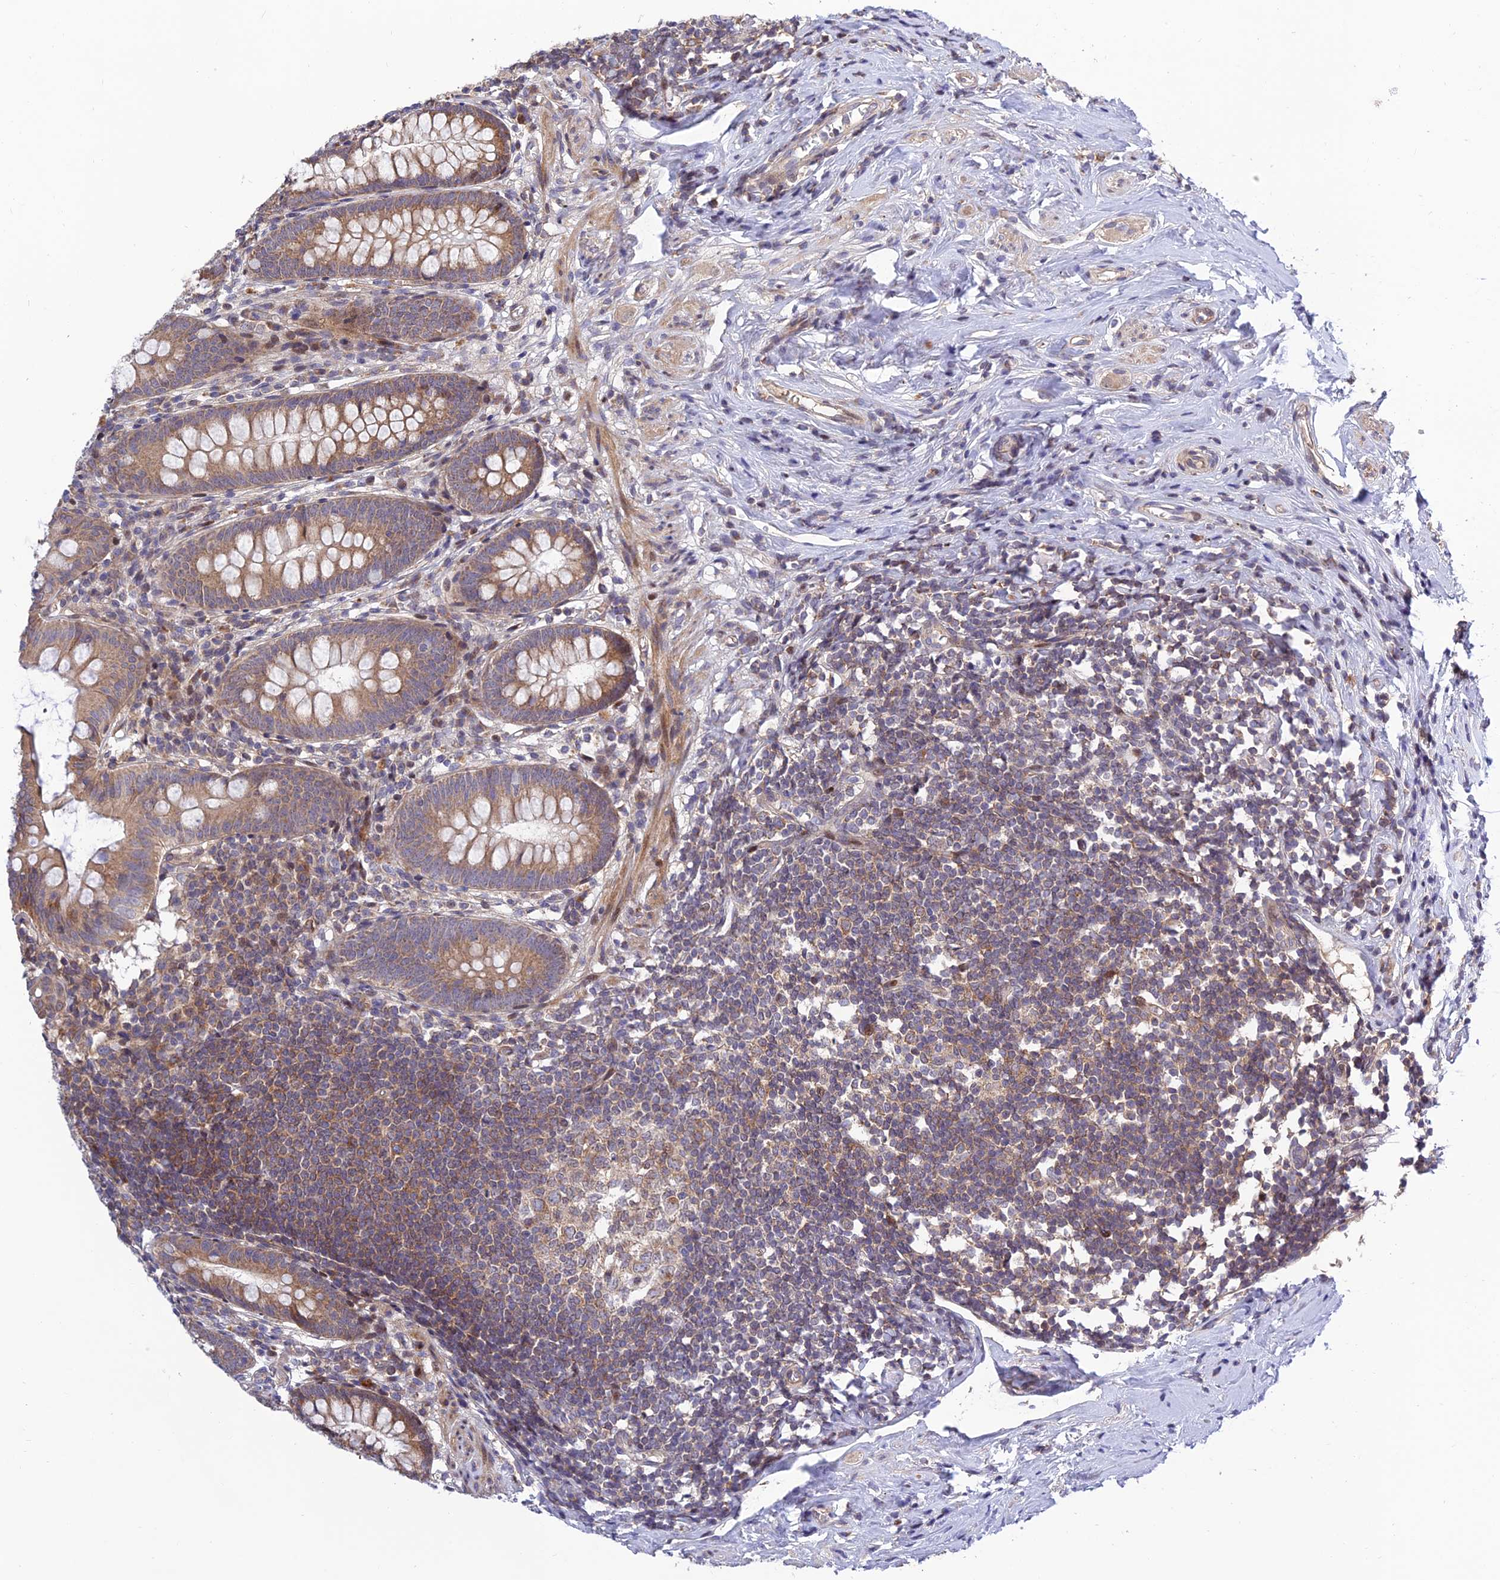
{"staining": {"intensity": "moderate", "quantity": ">75%", "location": "cytoplasmic/membranous"}, "tissue": "appendix", "cell_type": "Glandular cells", "image_type": "normal", "snomed": [{"axis": "morphology", "description": "Normal tissue, NOS"}, {"axis": "topography", "description": "Appendix"}], "caption": "The histopathology image exhibits immunohistochemical staining of unremarkable appendix. There is moderate cytoplasmic/membranous staining is identified in approximately >75% of glandular cells.", "gene": "PLEKHG2", "patient": {"sex": "female", "age": 51}}